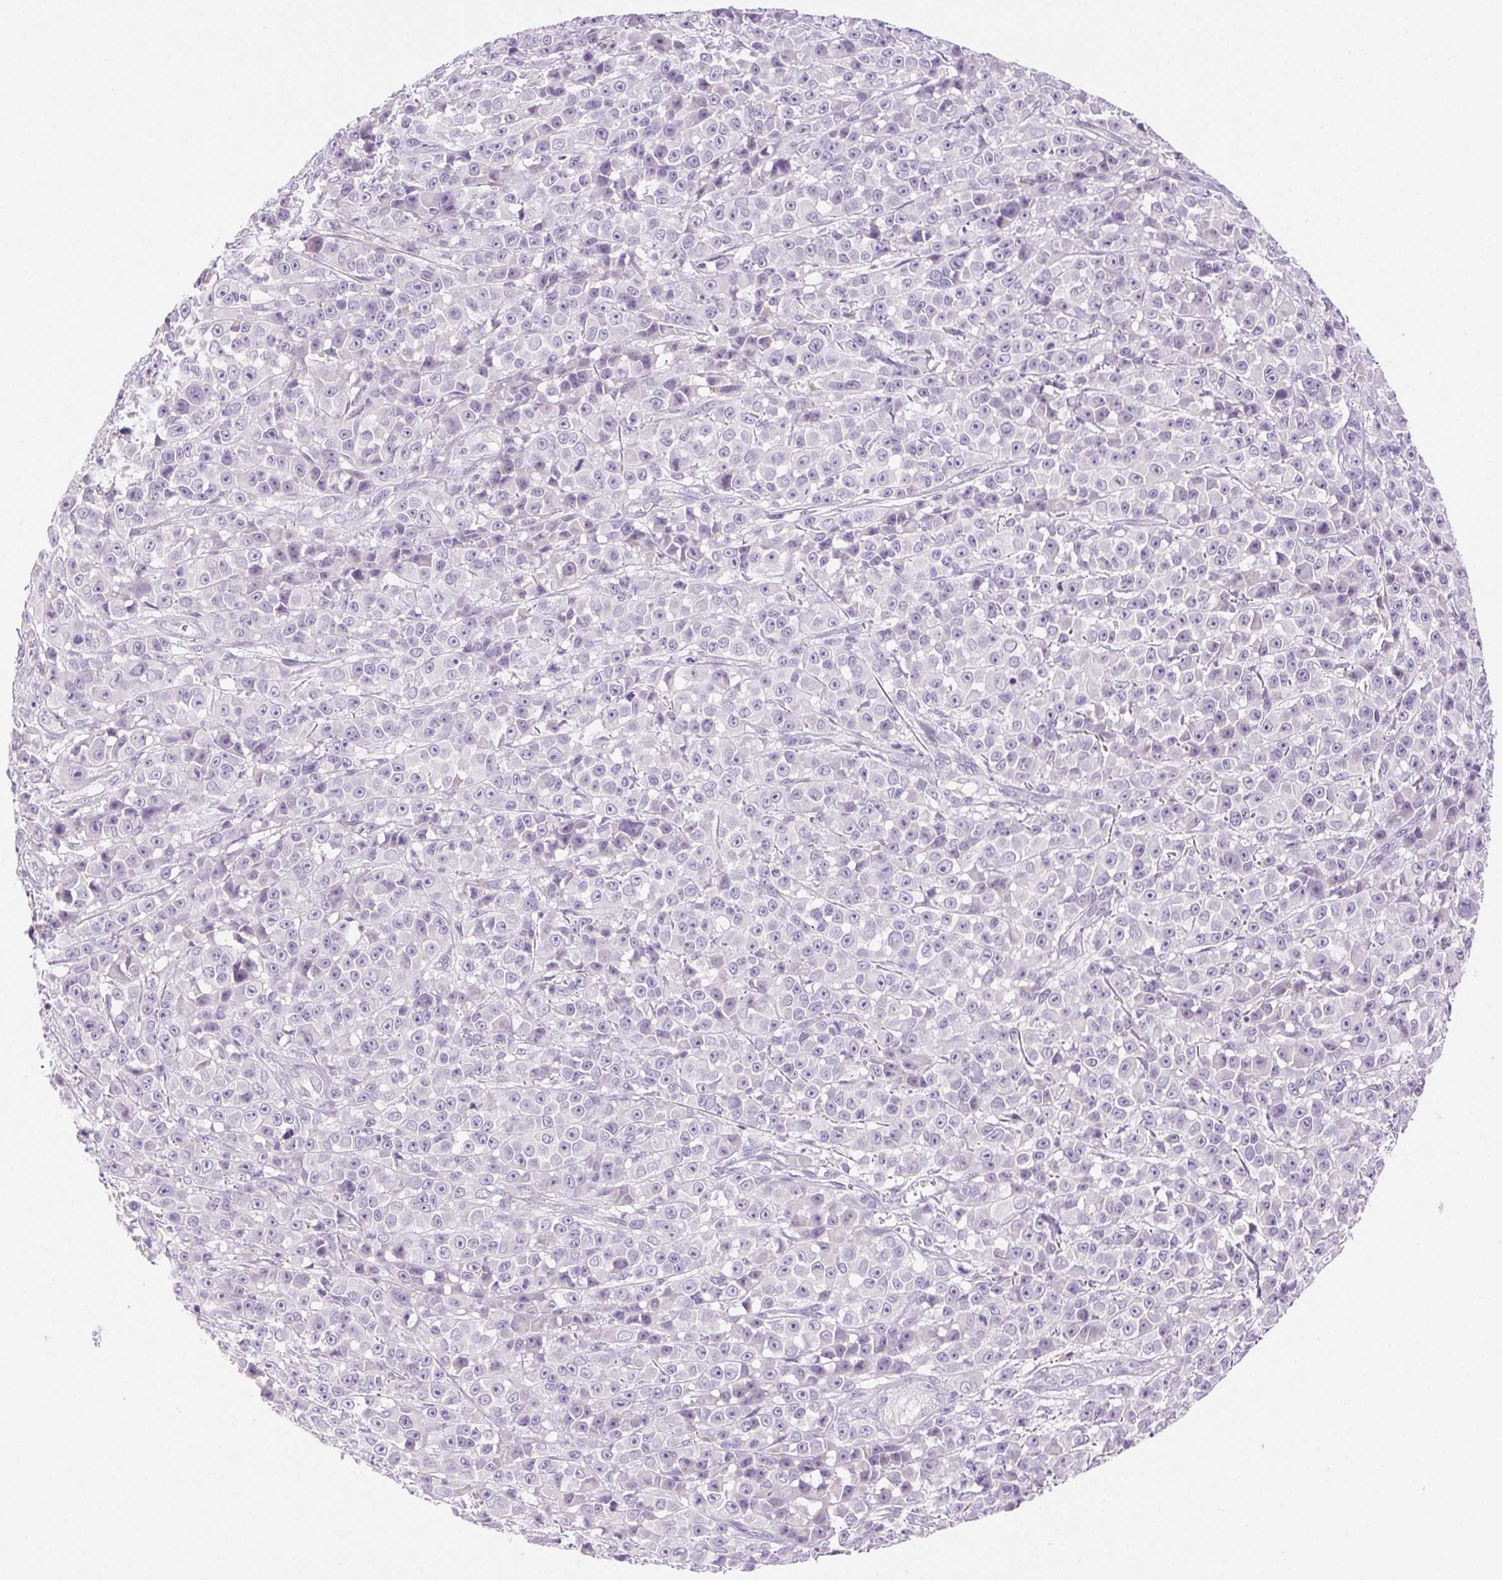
{"staining": {"intensity": "negative", "quantity": "none", "location": "none"}, "tissue": "melanoma", "cell_type": "Tumor cells", "image_type": "cancer", "snomed": [{"axis": "morphology", "description": "Malignant melanoma, NOS"}, {"axis": "topography", "description": "Skin"}, {"axis": "topography", "description": "Skin of back"}], "caption": "Histopathology image shows no significant protein expression in tumor cells of malignant melanoma. (DAB (3,3'-diaminobenzidine) IHC with hematoxylin counter stain).", "gene": "ARHGAP11B", "patient": {"sex": "male", "age": 91}}